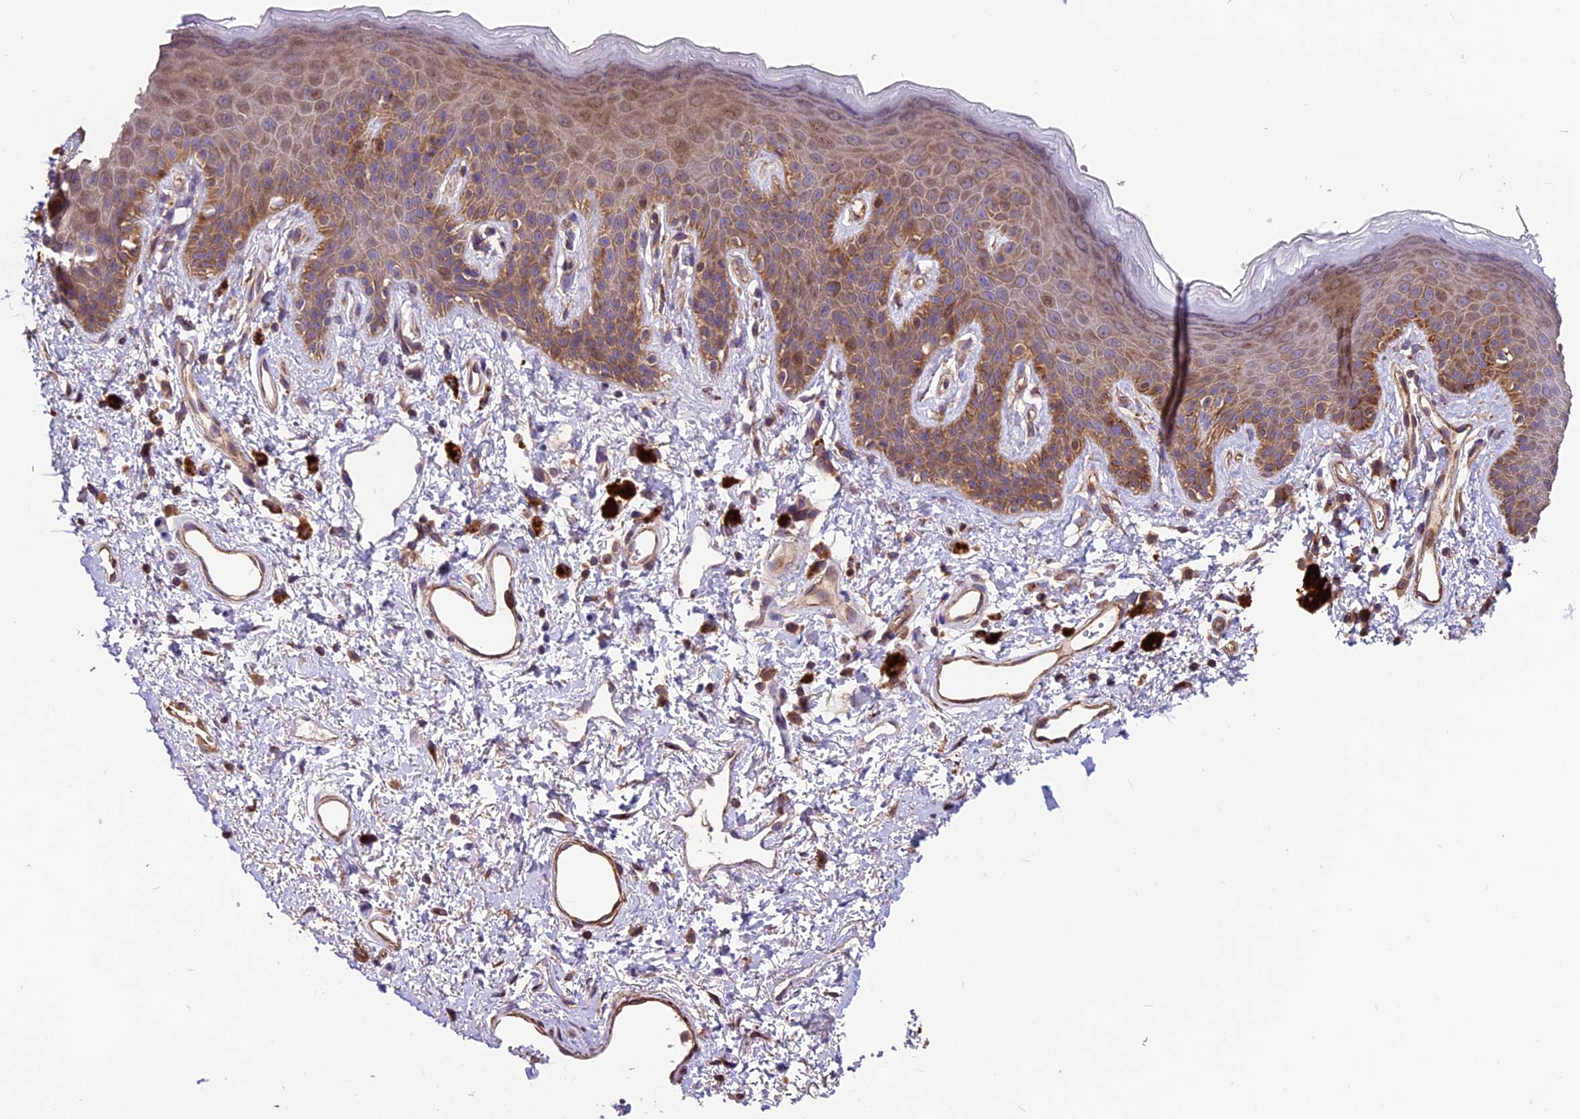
{"staining": {"intensity": "moderate", "quantity": ">75%", "location": "cytoplasmic/membranous"}, "tissue": "skin", "cell_type": "Epidermal cells", "image_type": "normal", "snomed": [{"axis": "morphology", "description": "Normal tissue, NOS"}, {"axis": "topography", "description": "Anal"}], "caption": "Skin stained with DAB IHC demonstrates medium levels of moderate cytoplasmic/membranous positivity in approximately >75% of epidermal cells.", "gene": "ANO3", "patient": {"sex": "female", "age": 46}}